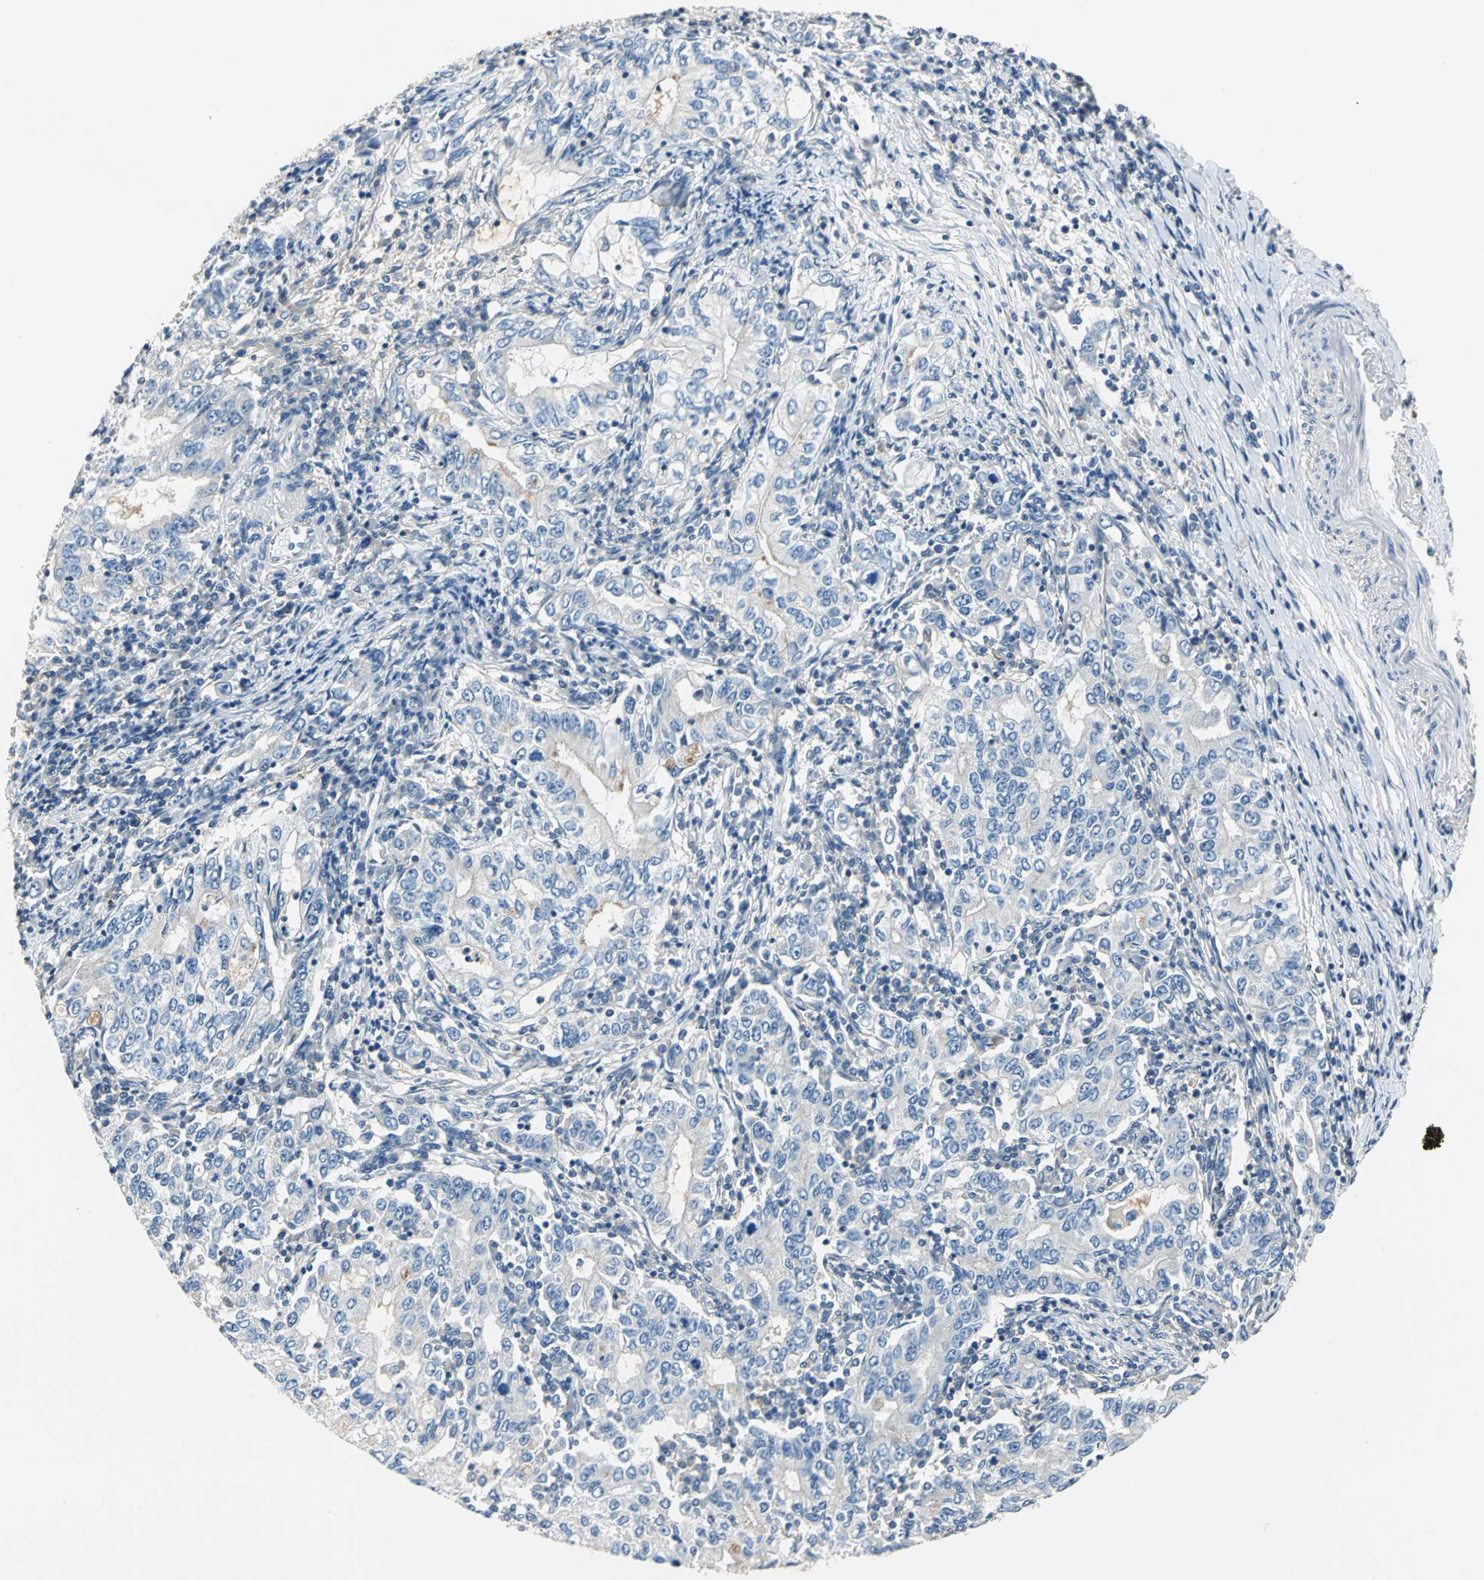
{"staining": {"intensity": "negative", "quantity": "none", "location": "none"}, "tissue": "stomach cancer", "cell_type": "Tumor cells", "image_type": "cancer", "snomed": [{"axis": "morphology", "description": "Adenocarcinoma, NOS"}, {"axis": "topography", "description": "Stomach, lower"}], "caption": "This is an IHC photomicrograph of stomach adenocarcinoma. There is no expression in tumor cells.", "gene": "DDX3Y", "patient": {"sex": "female", "age": 72}}